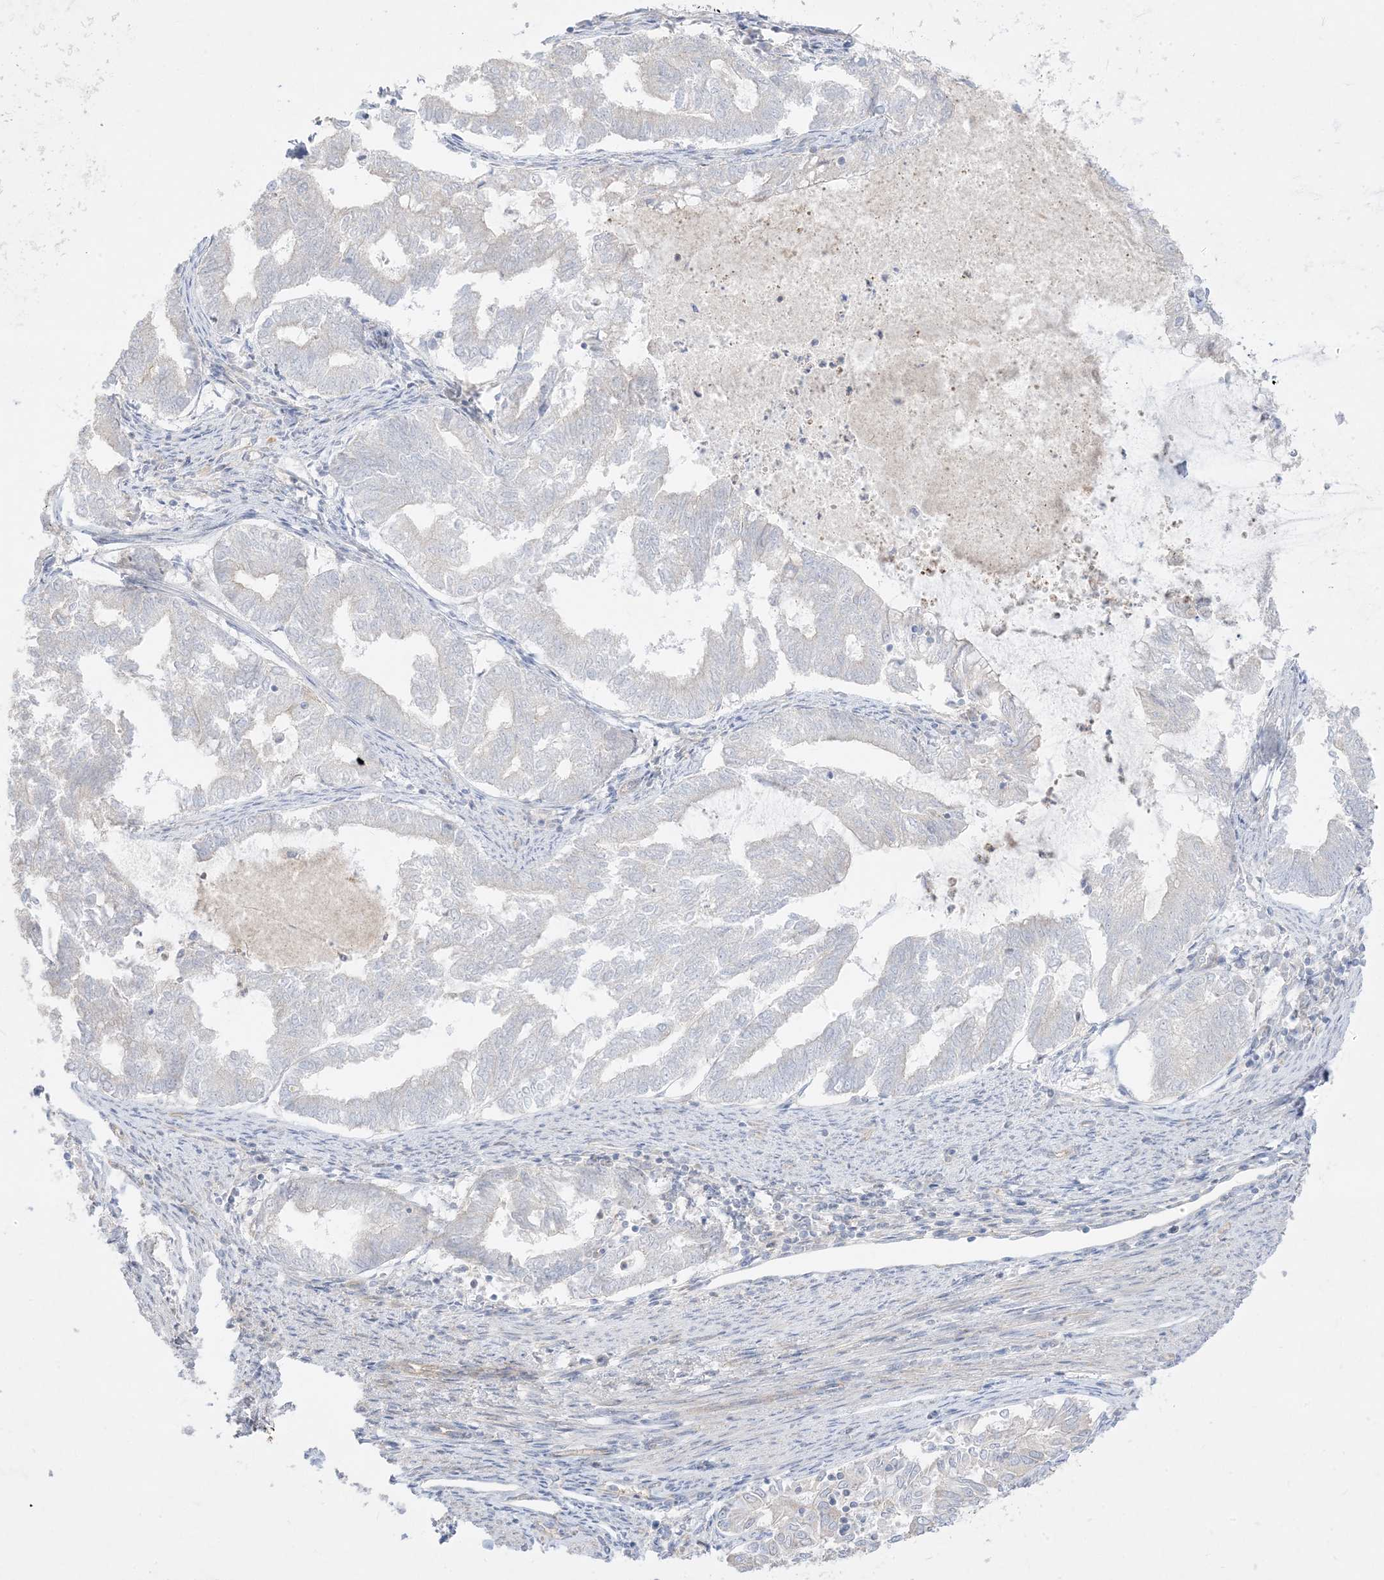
{"staining": {"intensity": "negative", "quantity": "none", "location": "none"}, "tissue": "endometrial cancer", "cell_type": "Tumor cells", "image_type": "cancer", "snomed": [{"axis": "morphology", "description": "Adenocarcinoma, NOS"}, {"axis": "topography", "description": "Endometrium"}], "caption": "An immunohistochemistry (IHC) photomicrograph of endometrial cancer is shown. There is no staining in tumor cells of endometrial cancer.", "gene": "ARHGEF9", "patient": {"sex": "female", "age": 79}}